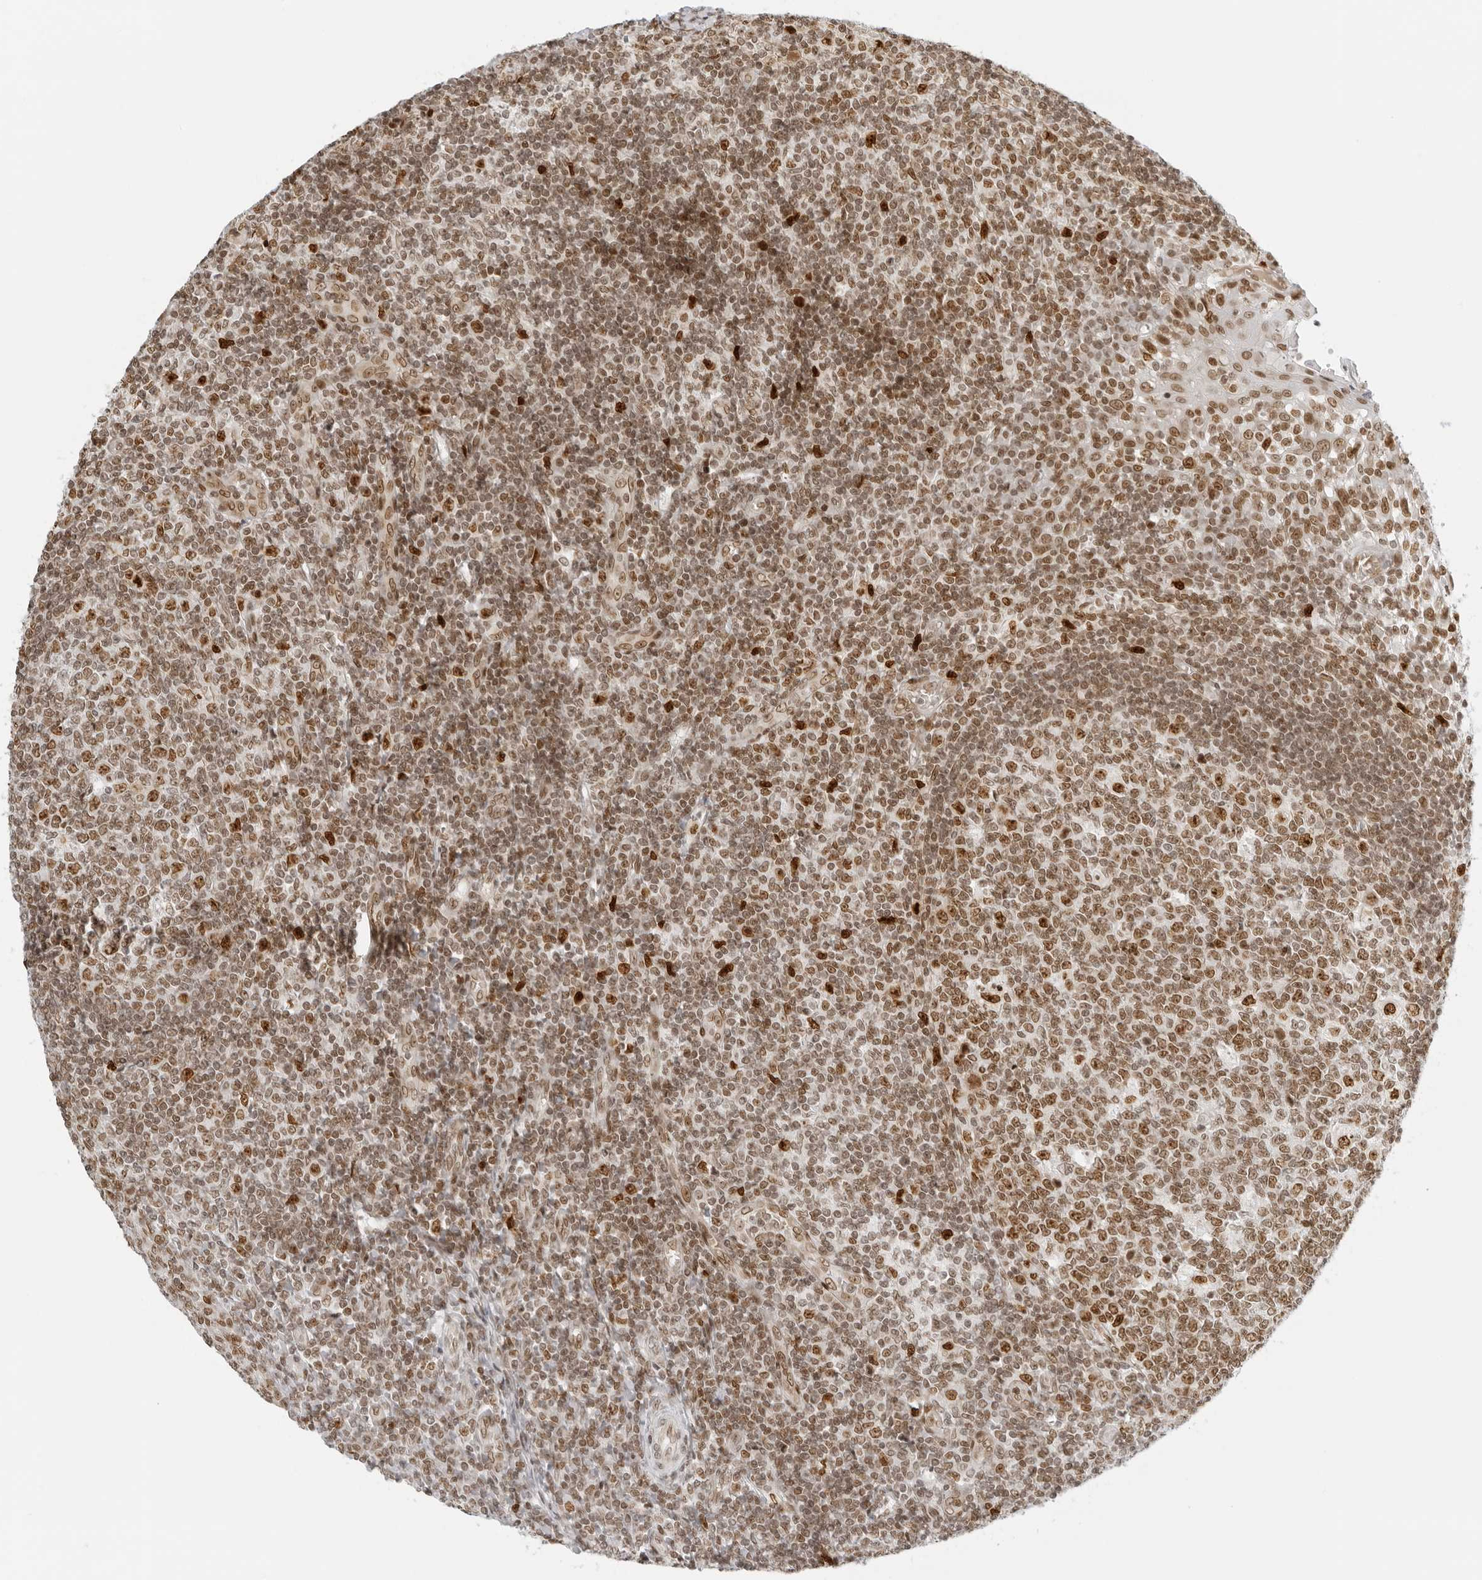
{"staining": {"intensity": "moderate", "quantity": ">75%", "location": "nuclear"}, "tissue": "tonsil", "cell_type": "Germinal center cells", "image_type": "normal", "snomed": [{"axis": "morphology", "description": "Normal tissue, NOS"}, {"axis": "topography", "description": "Tonsil"}], "caption": "Tonsil stained with immunohistochemistry reveals moderate nuclear positivity in approximately >75% of germinal center cells.", "gene": "RCC1", "patient": {"sex": "female", "age": 19}}